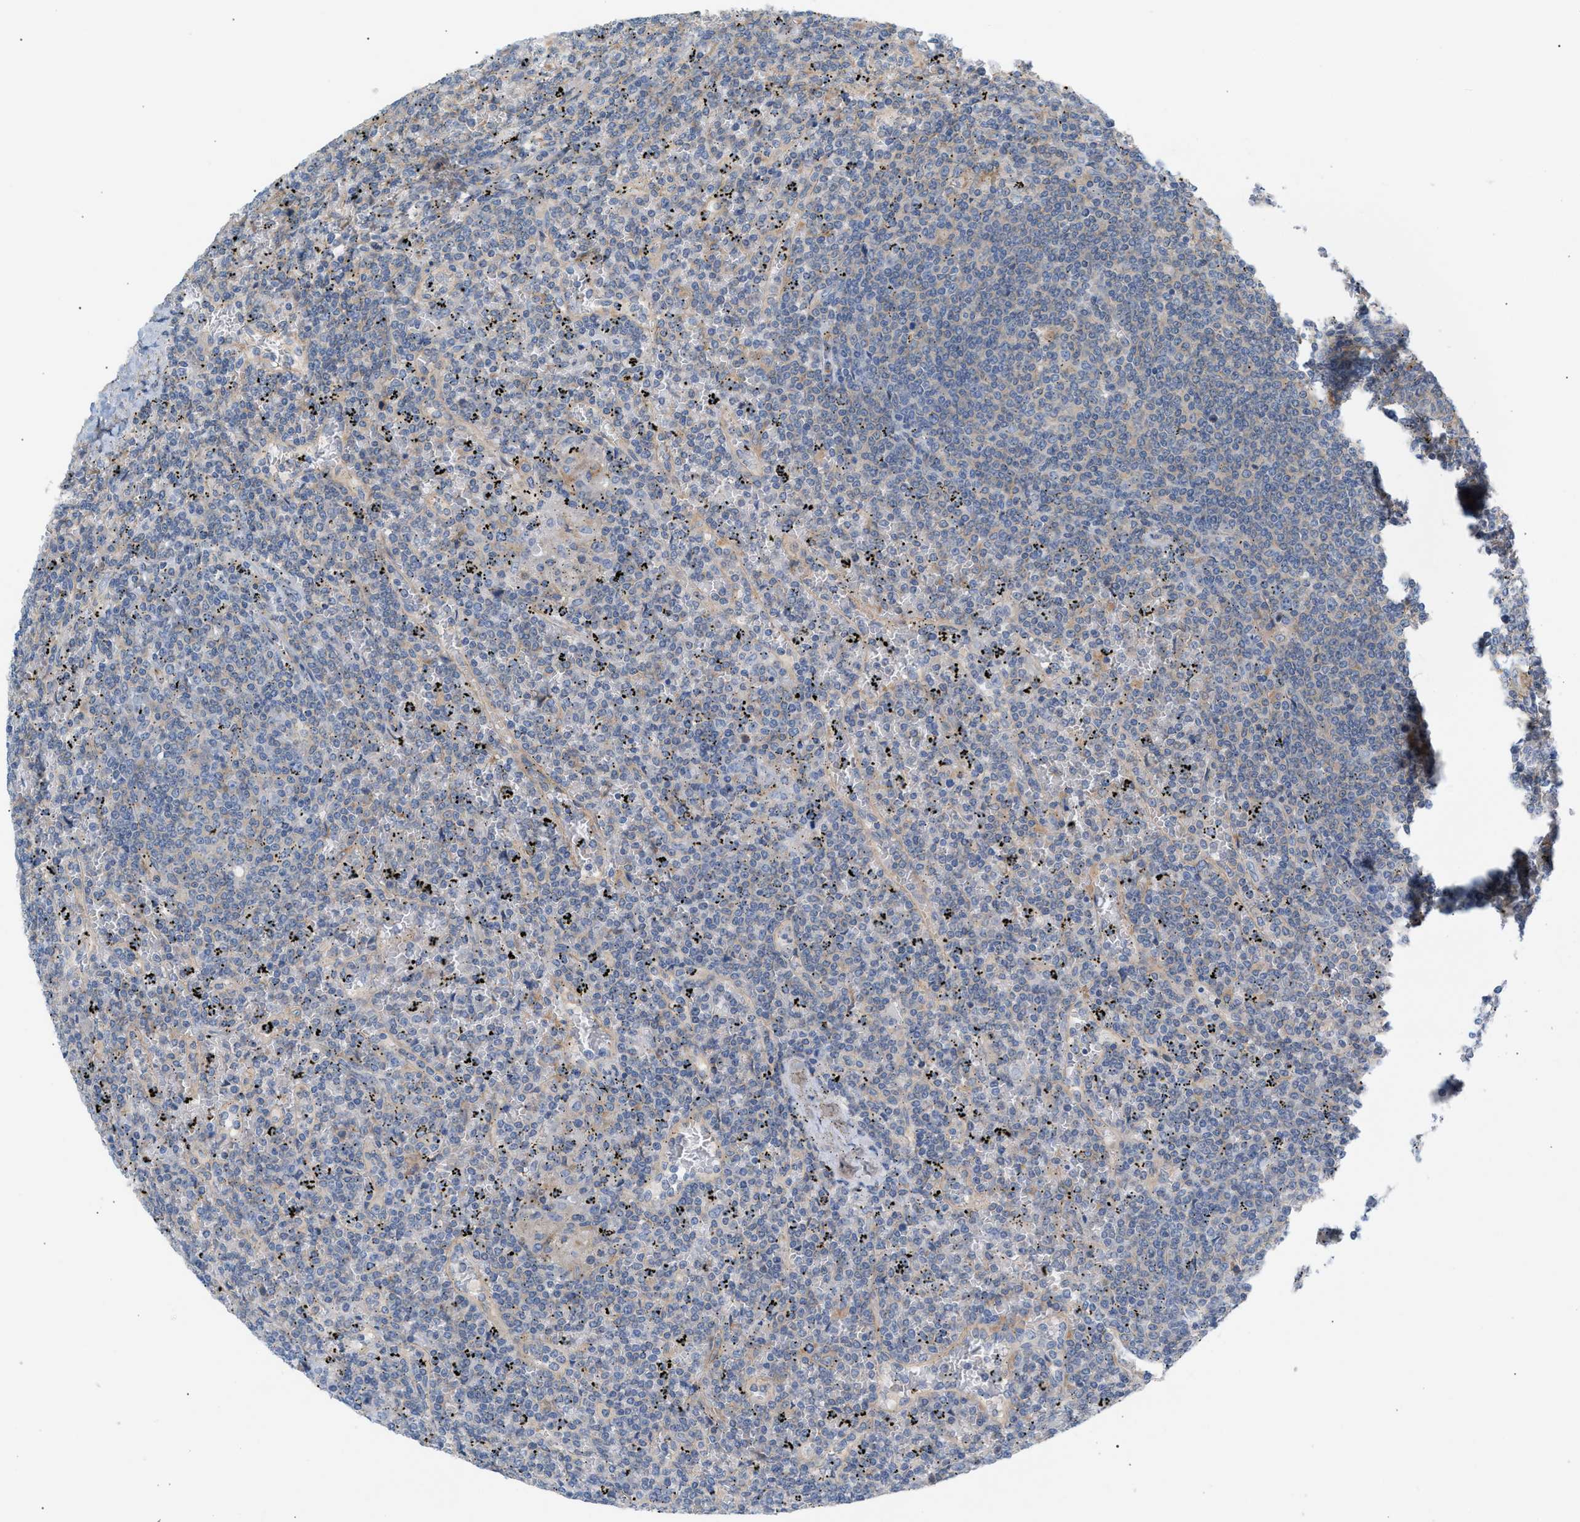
{"staining": {"intensity": "negative", "quantity": "none", "location": "none"}, "tissue": "lymphoma", "cell_type": "Tumor cells", "image_type": "cancer", "snomed": [{"axis": "morphology", "description": "Malignant lymphoma, non-Hodgkin's type, Low grade"}, {"axis": "topography", "description": "Spleen"}], "caption": "Tumor cells show no significant protein positivity in lymphoma.", "gene": "LRCH1", "patient": {"sex": "female", "age": 19}}